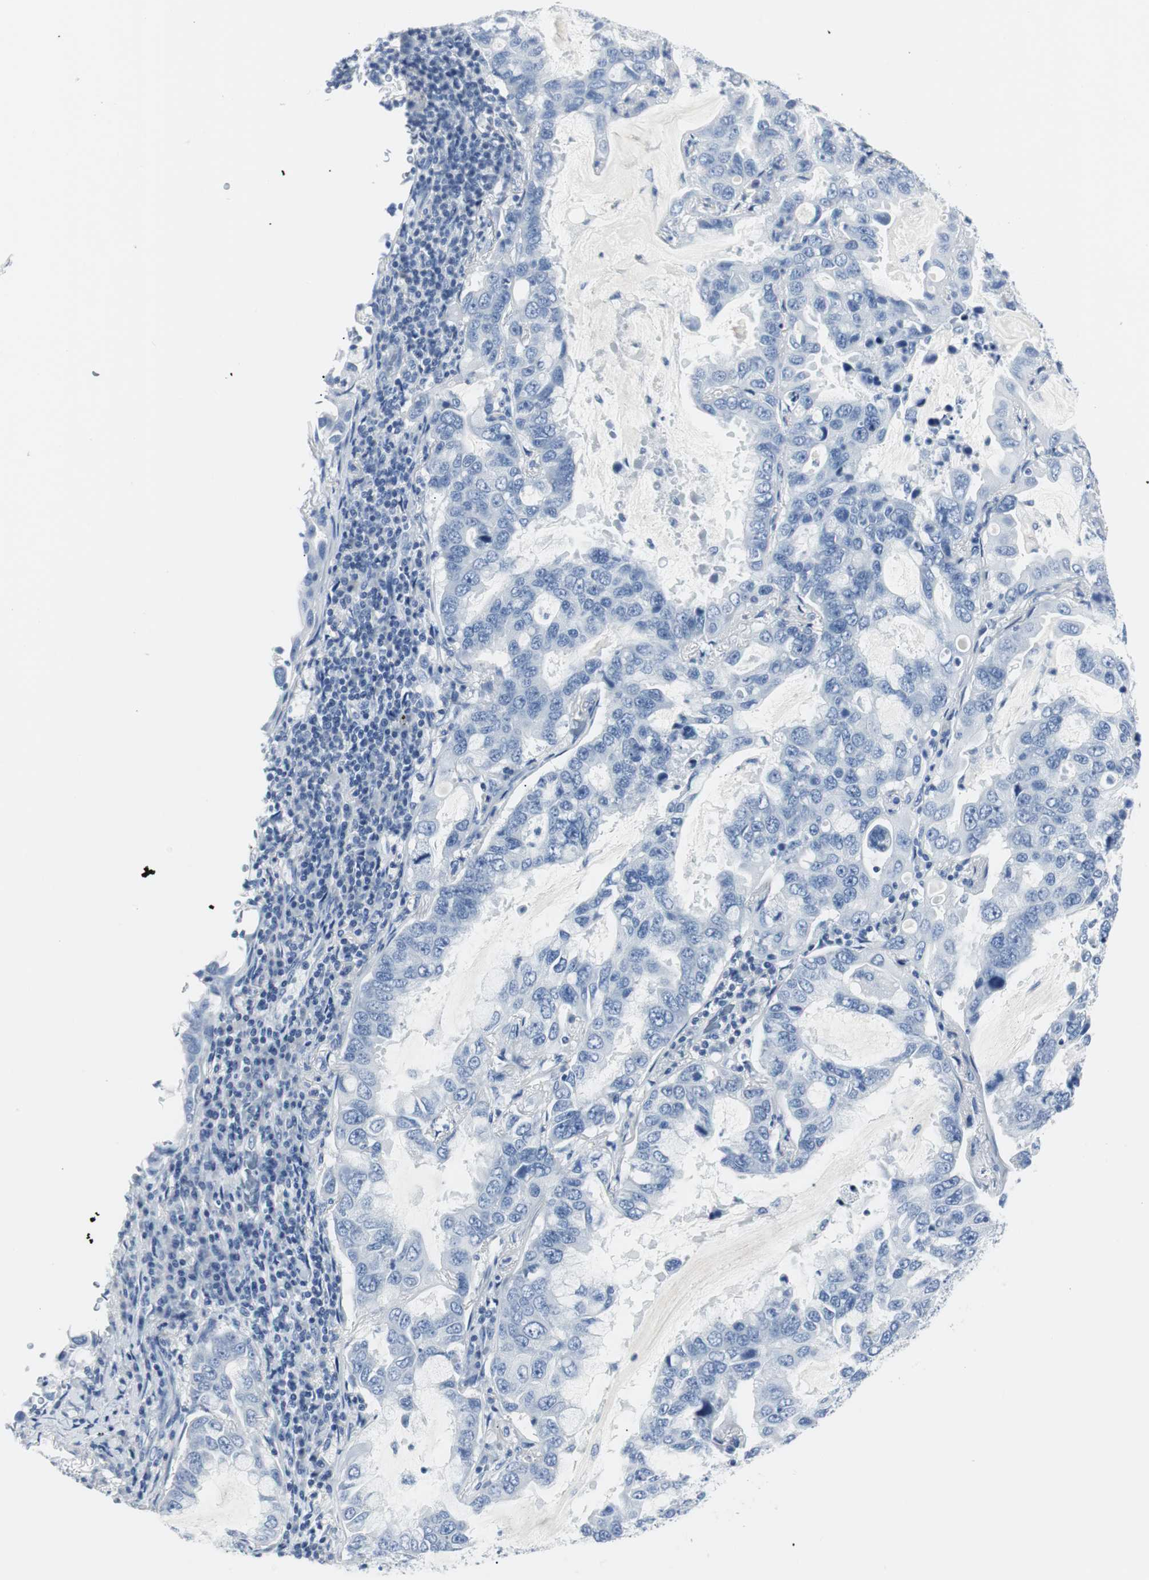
{"staining": {"intensity": "negative", "quantity": "none", "location": "none"}, "tissue": "lung cancer", "cell_type": "Tumor cells", "image_type": "cancer", "snomed": [{"axis": "morphology", "description": "Adenocarcinoma, NOS"}, {"axis": "topography", "description": "Lung"}], "caption": "Protein analysis of lung adenocarcinoma shows no significant positivity in tumor cells.", "gene": "GAP43", "patient": {"sex": "male", "age": 64}}